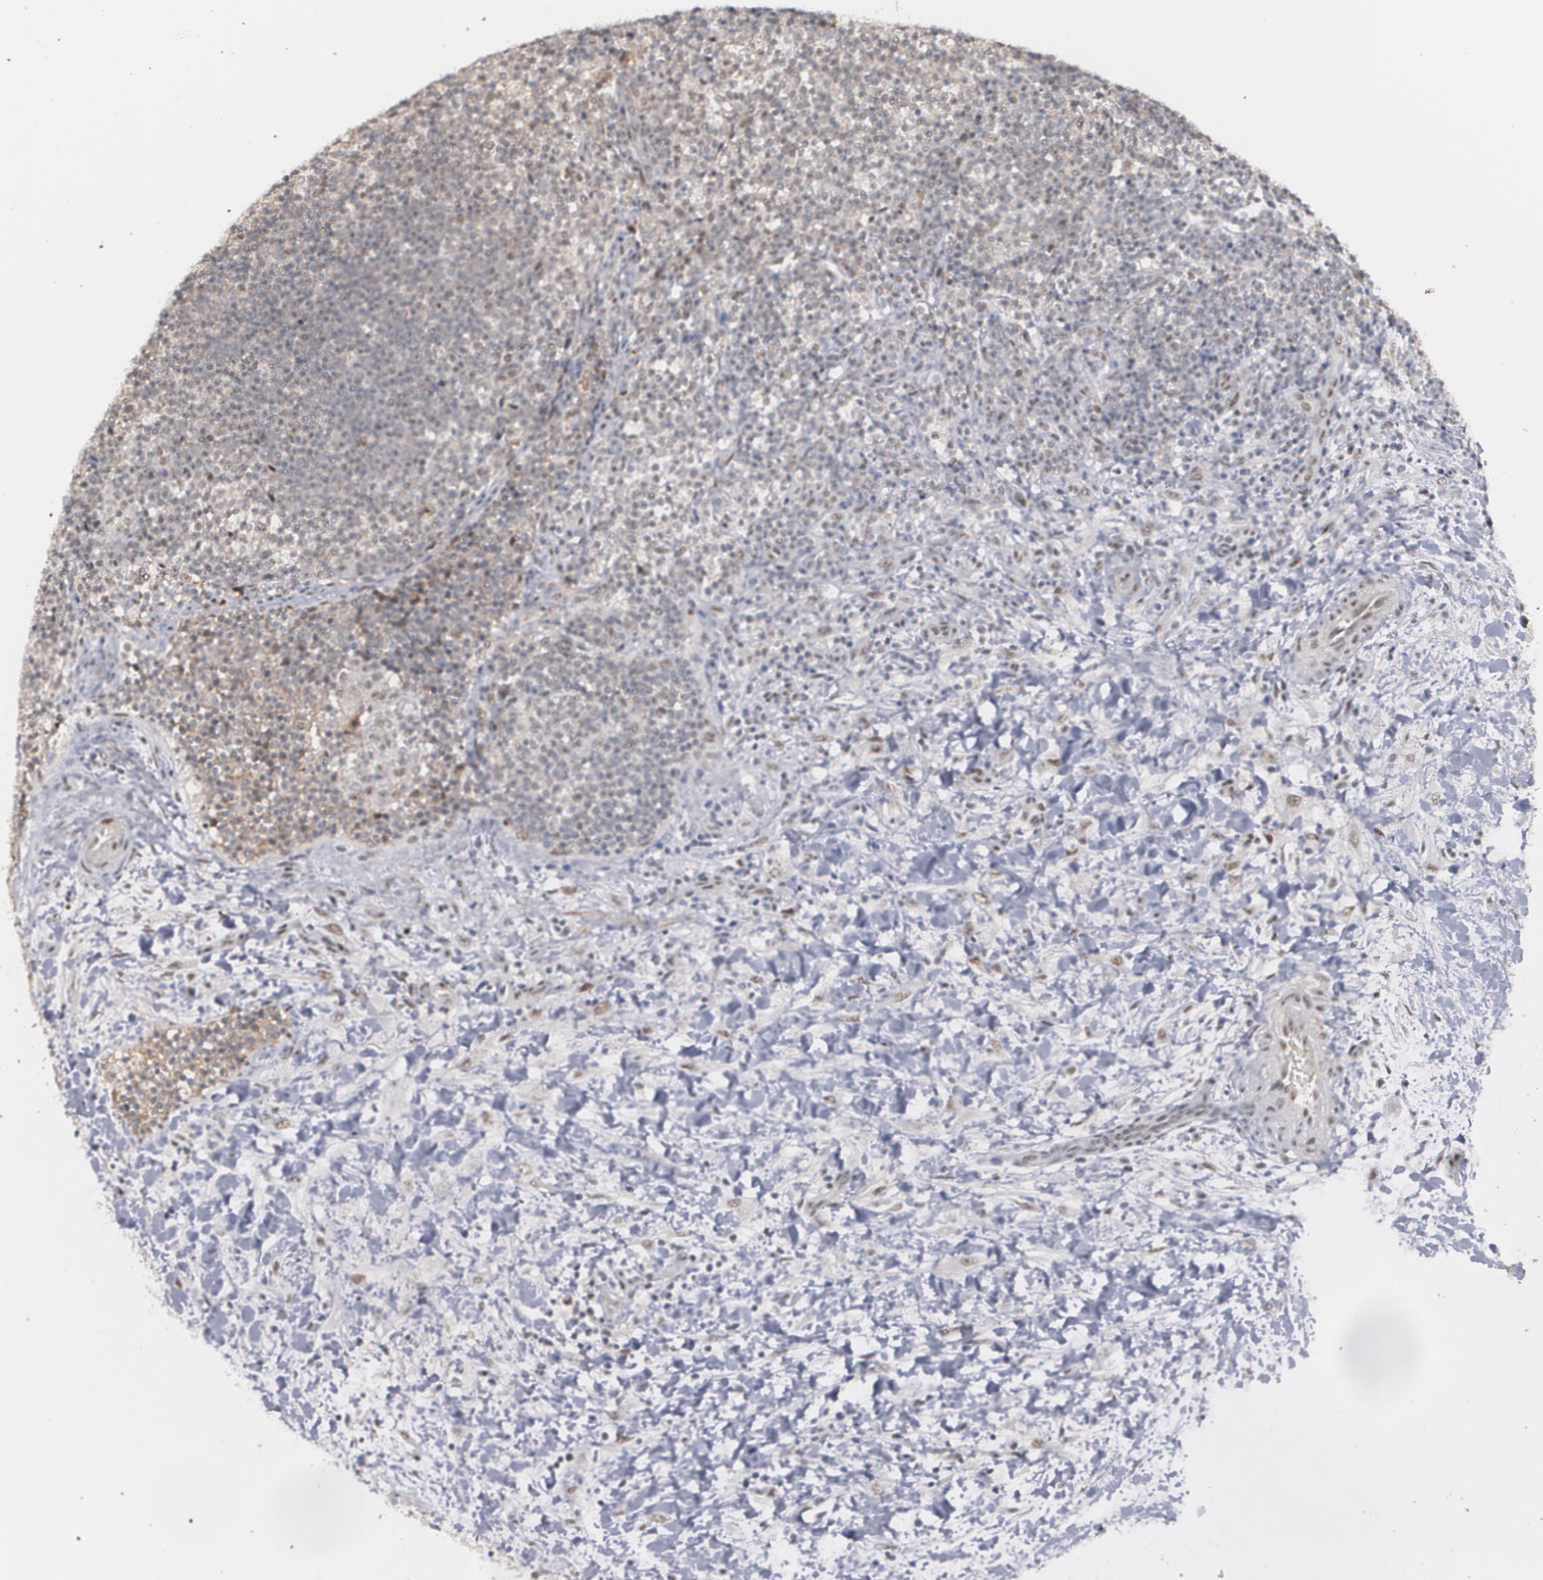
{"staining": {"intensity": "weak", "quantity": "<25%", "location": "nuclear"}, "tissue": "lymphoma", "cell_type": "Tumor cells", "image_type": "cancer", "snomed": [{"axis": "morphology", "description": "Malignant lymphoma, non-Hodgkin's type, Low grade"}, {"axis": "topography", "description": "Lymph node"}], "caption": "Micrograph shows no protein positivity in tumor cells of lymphoma tissue. (DAB immunohistochemistry (IHC) visualized using brightfield microscopy, high magnification).", "gene": "ZNF234", "patient": {"sex": "female", "age": 76}}